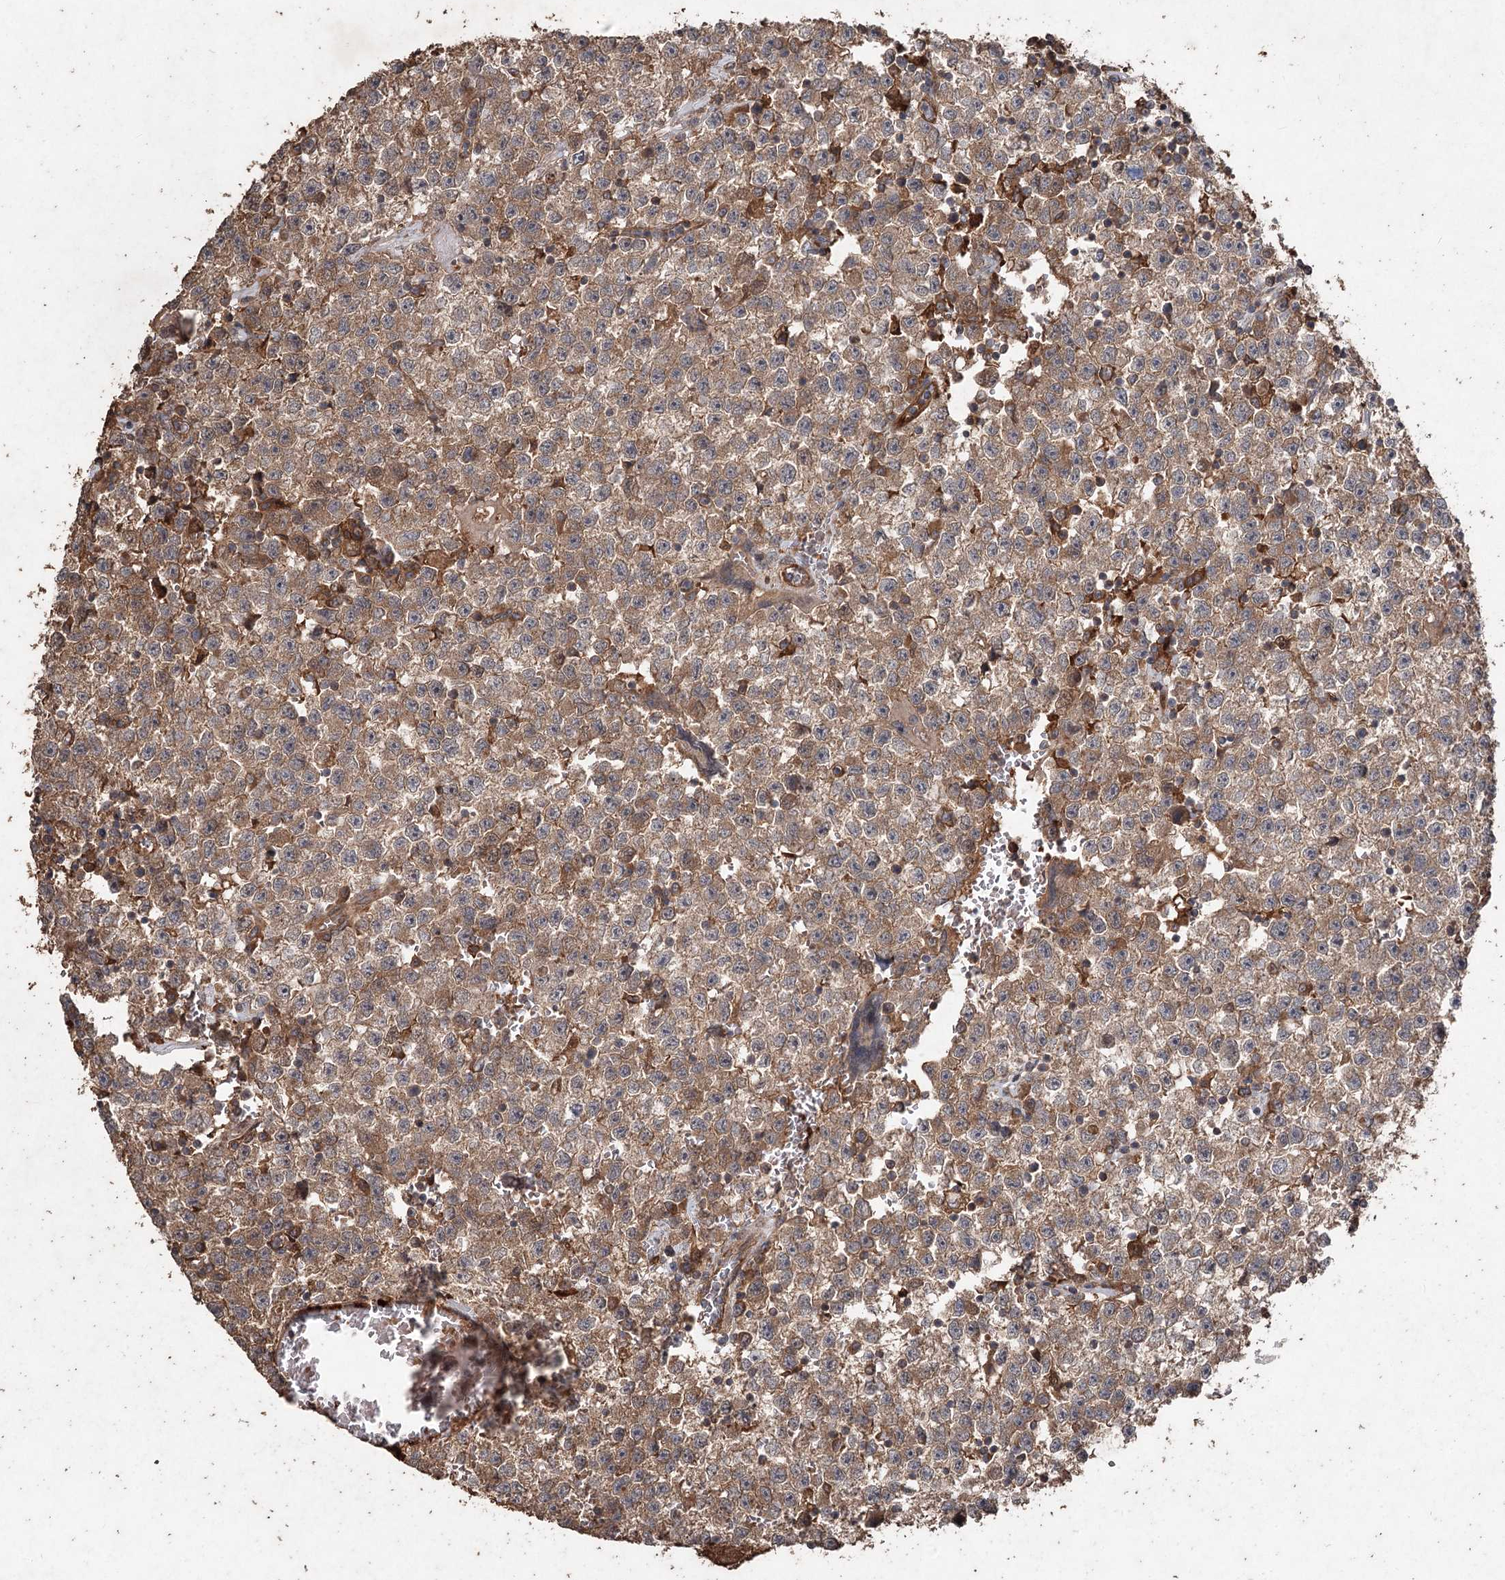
{"staining": {"intensity": "moderate", "quantity": ">75%", "location": "cytoplasmic/membranous"}, "tissue": "testis cancer", "cell_type": "Tumor cells", "image_type": "cancer", "snomed": [{"axis": "morphology", "description": "Seminoma, NOS"}, {"axis": "topography", "description": "Testis"}], "caption": "Protein expression analysis of testis seminoma displays moderate cytoplasmic/membranous positivity in about >75% of tumor cells.", "gene": "FBXO7", "patient": {"sex": "male", "age": 22}}